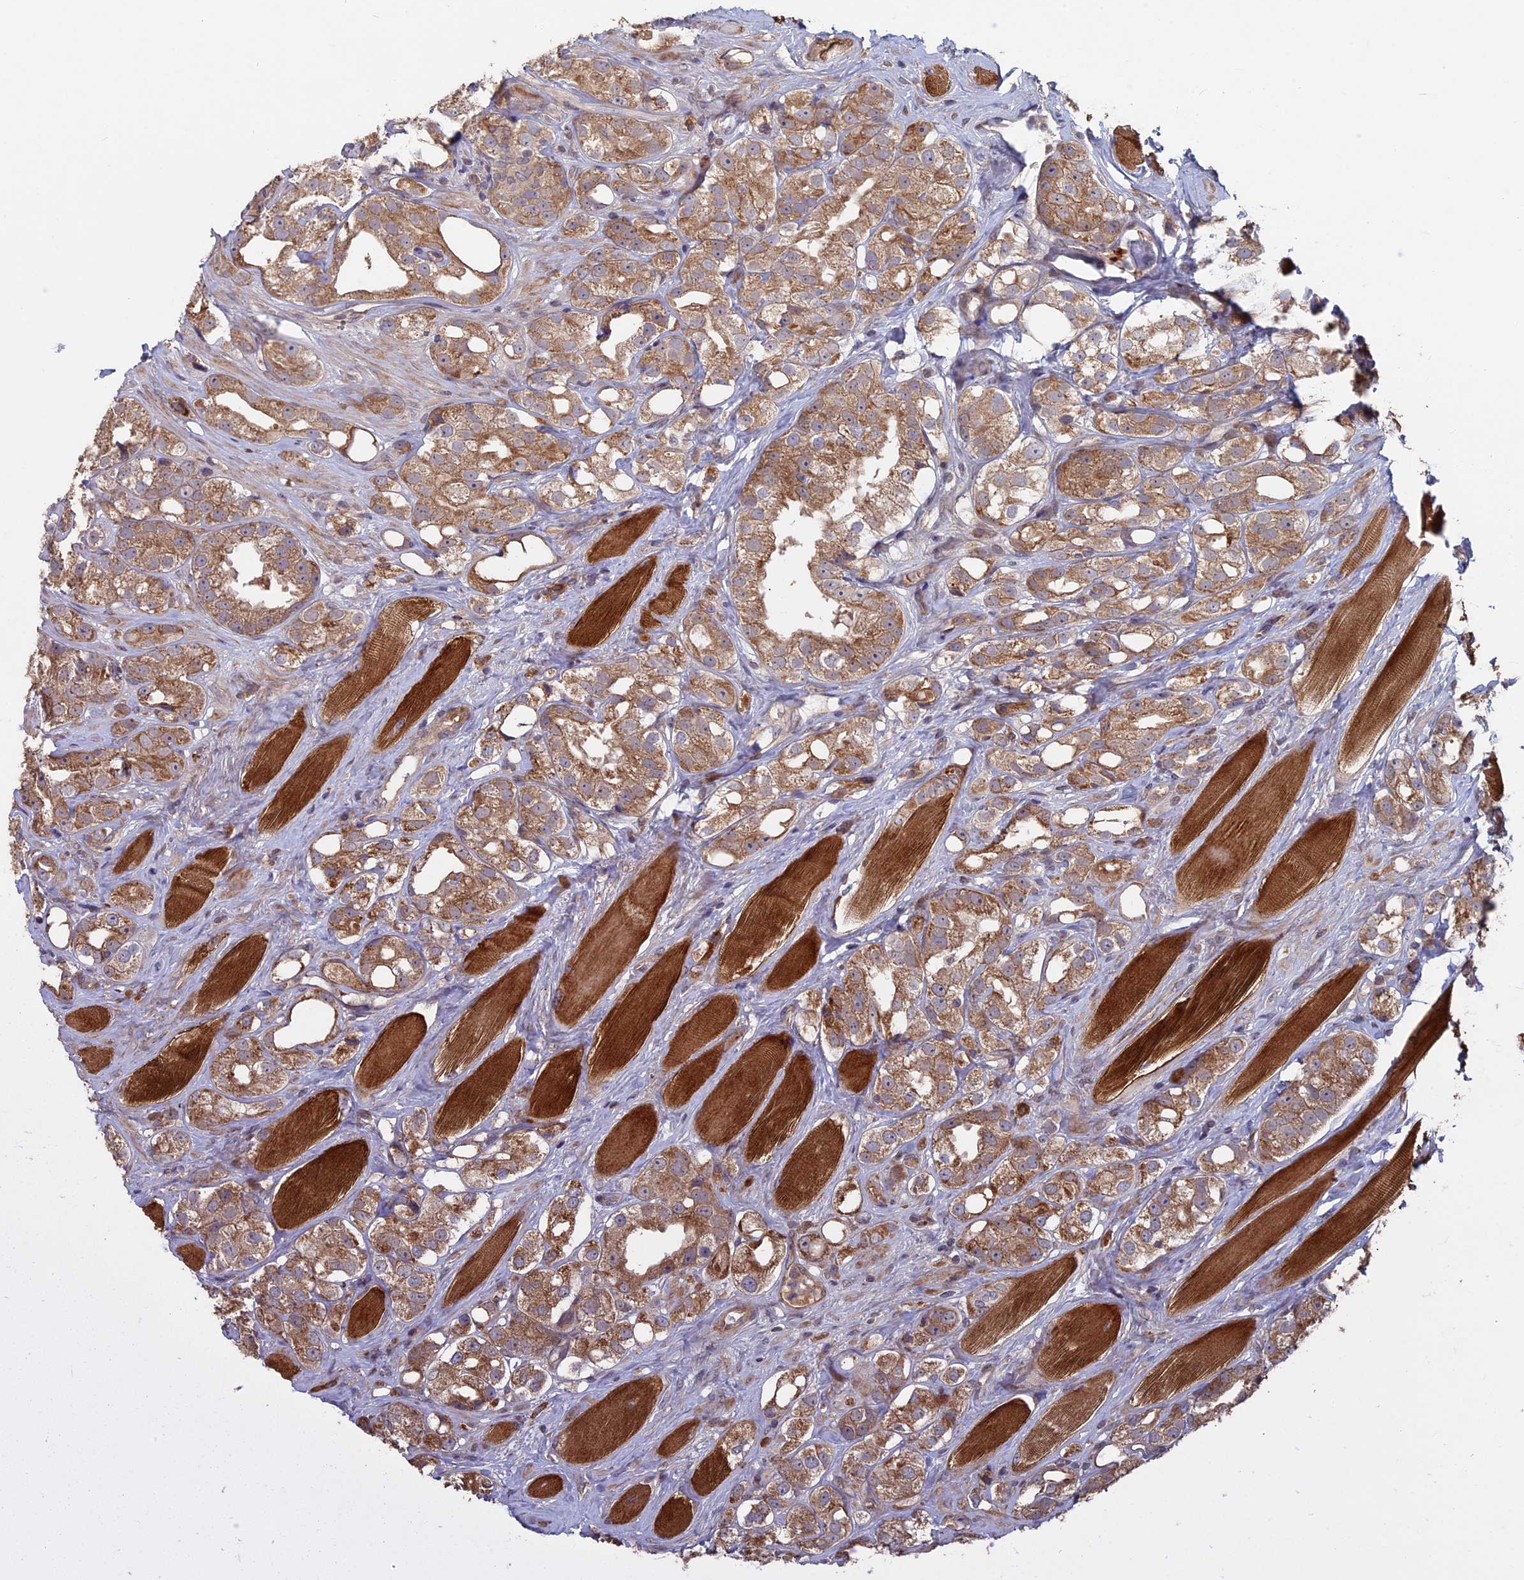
{"staining": {"intensity": "moderate", "quantity": ">75%", "location": "cytoplasmic/membranous"}, "tissue": "prostate cancer", "cell_type": "Tumor cells", "image_type": "cancer", "snomed": [{"axis": "morphology", "description": "Adenocarcinoma, NOS"}, {"axis": "topography", "description": "Prostate"}], "caption": "Protein expression by immunohistochemistry (IHC) exhibits moderate cytoplasmic/membranous staining in about >75% of tumor cells in prostate cancer (adenocarcinoma).", "gene": "RCCD1", "patient": {"sex": "male", "age": 79}}